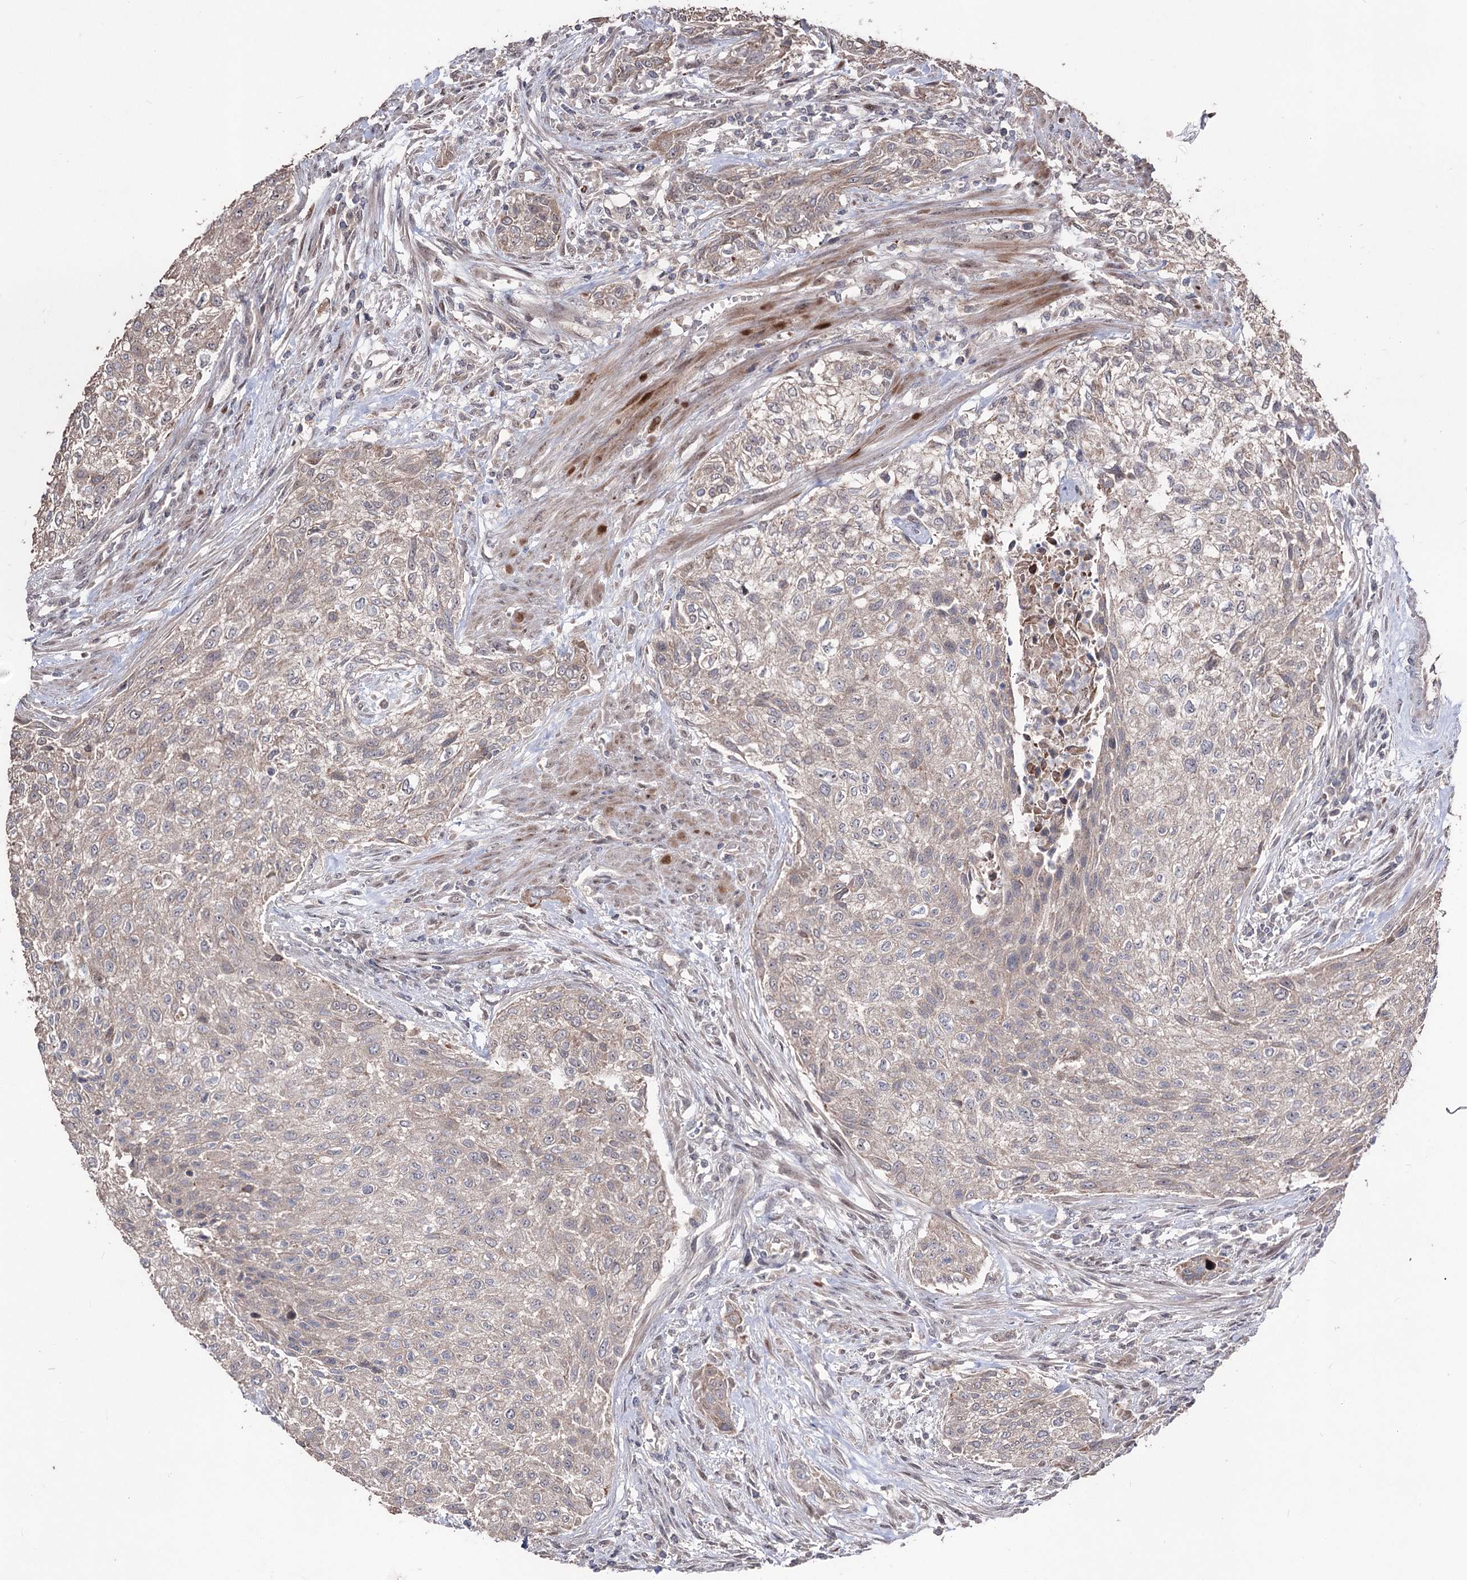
{"staining": {"intensity": "weak", "quantity": "25%-75%", "location": "cytoplasmic/membranous"}, "tissue": "urothelial cancer", "cell_type": "Tumor cells", "image_type": "cancer", "snomed": [{"axis": "morphology", "description": "Urothelial carcinoma, High grade"}, {"axis": "topography", "description": "Urinary bladder"}], "caption": "Immunohistochemical staining of human urothelial cancer demonstrates weak cytoplasmic/membranous protein positivity in approximately 25%-75% of tumor cells. (DAB IHC with brightfield microscopy, high magnification).", "gene": "CPNE8", "patient": {"sex": "male", "age": 35}}